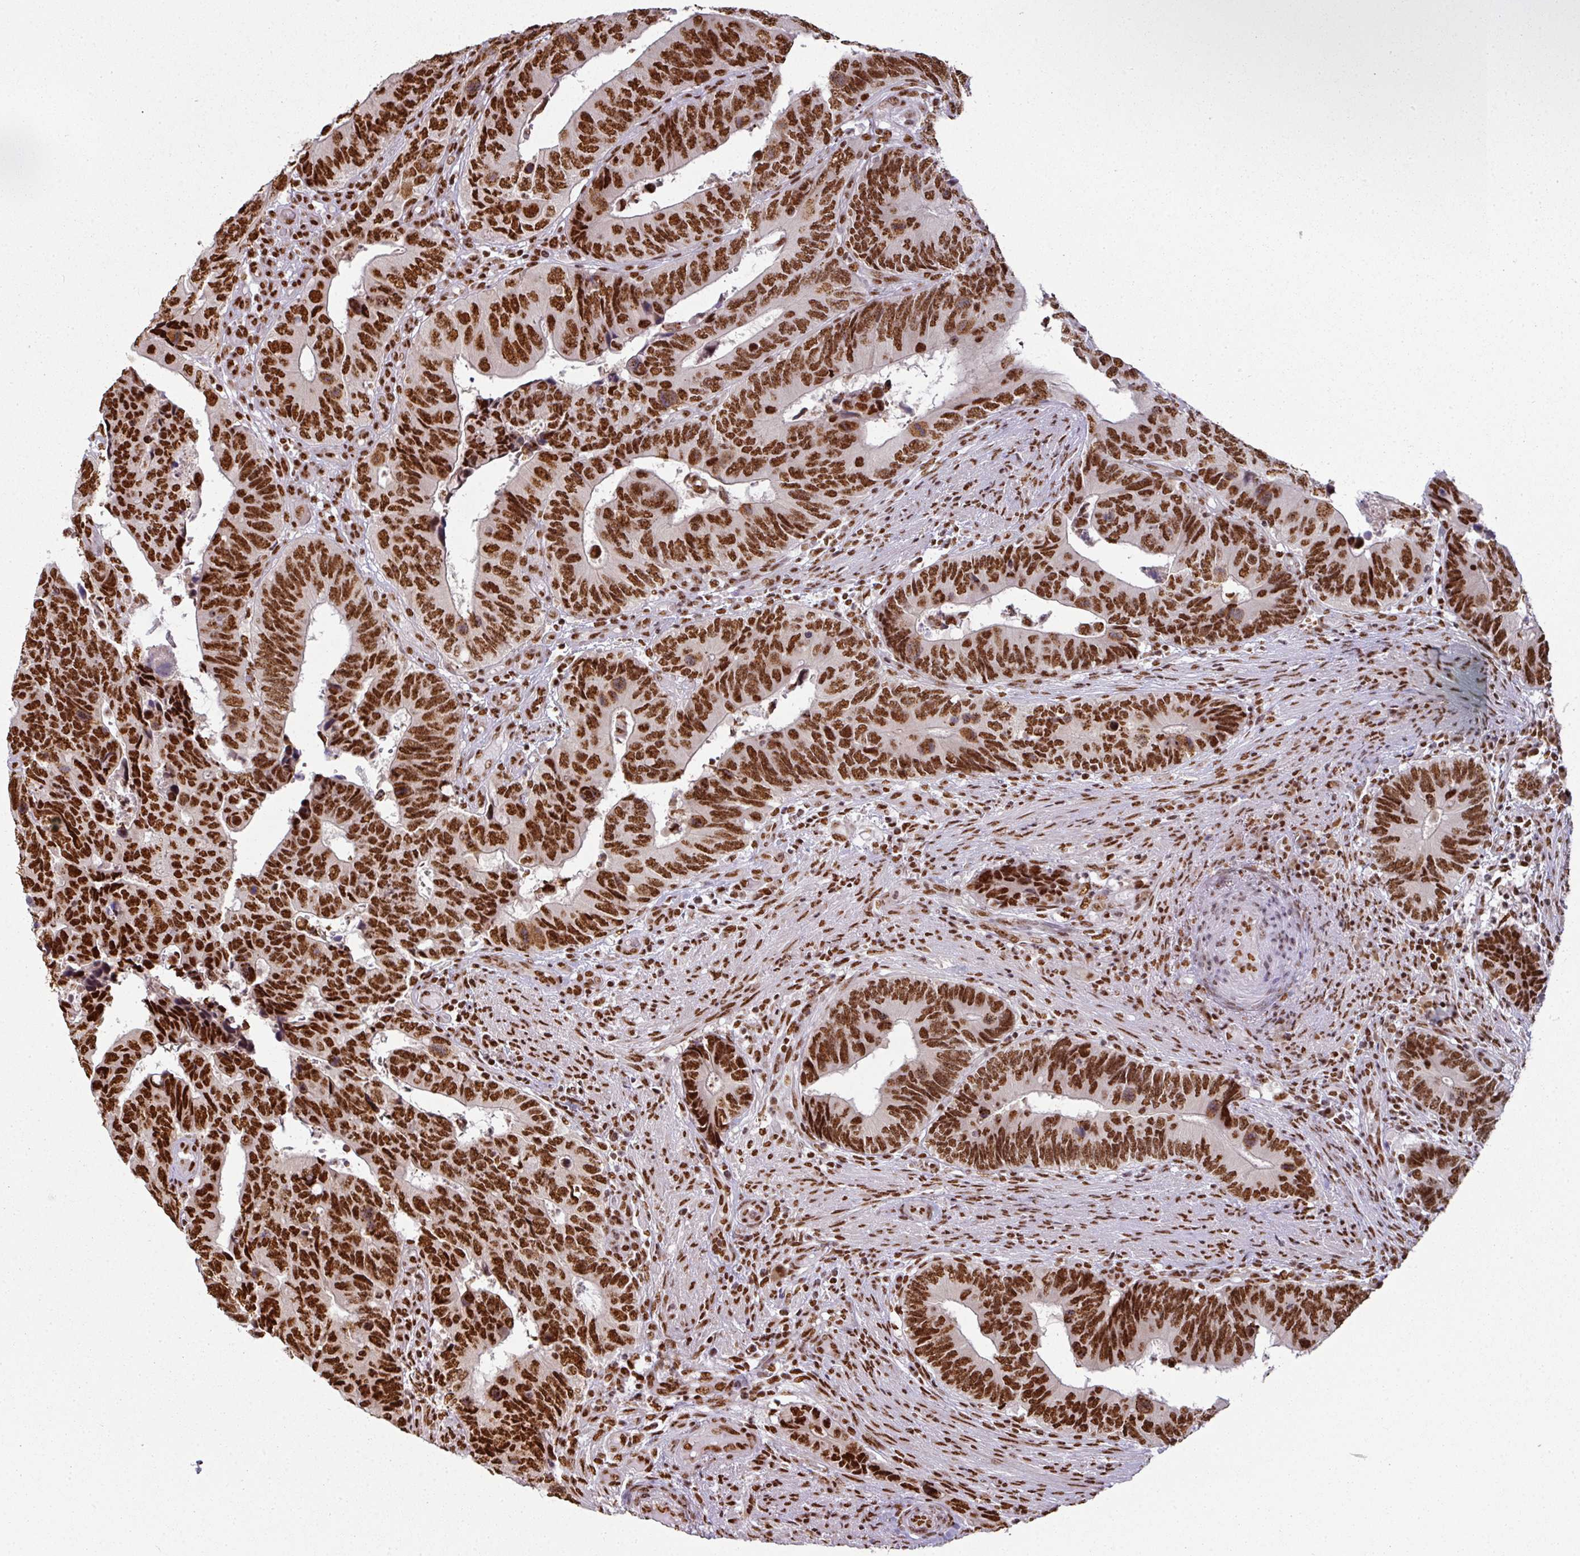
{"staining": {"intensity": "strong", "quantity": ">75%", "location": "nuclear"}, "tissue": "colorectal cancer", "cell_type": "Tumor cells", "image_type": "cancer", "snomed": [{"axis": "morphology", "description": "Adenocarcinoma, NOS"}, {"axis": "topography", "description": "Colon"}], "caption": "Immunohistochemical staining of human colorectal adenocarcinoma exhibits strong nuclear protein positivity in about >75% of tumor cells.", "gene": "SIK3", "patient": {"sex": "male", "age": 87}}